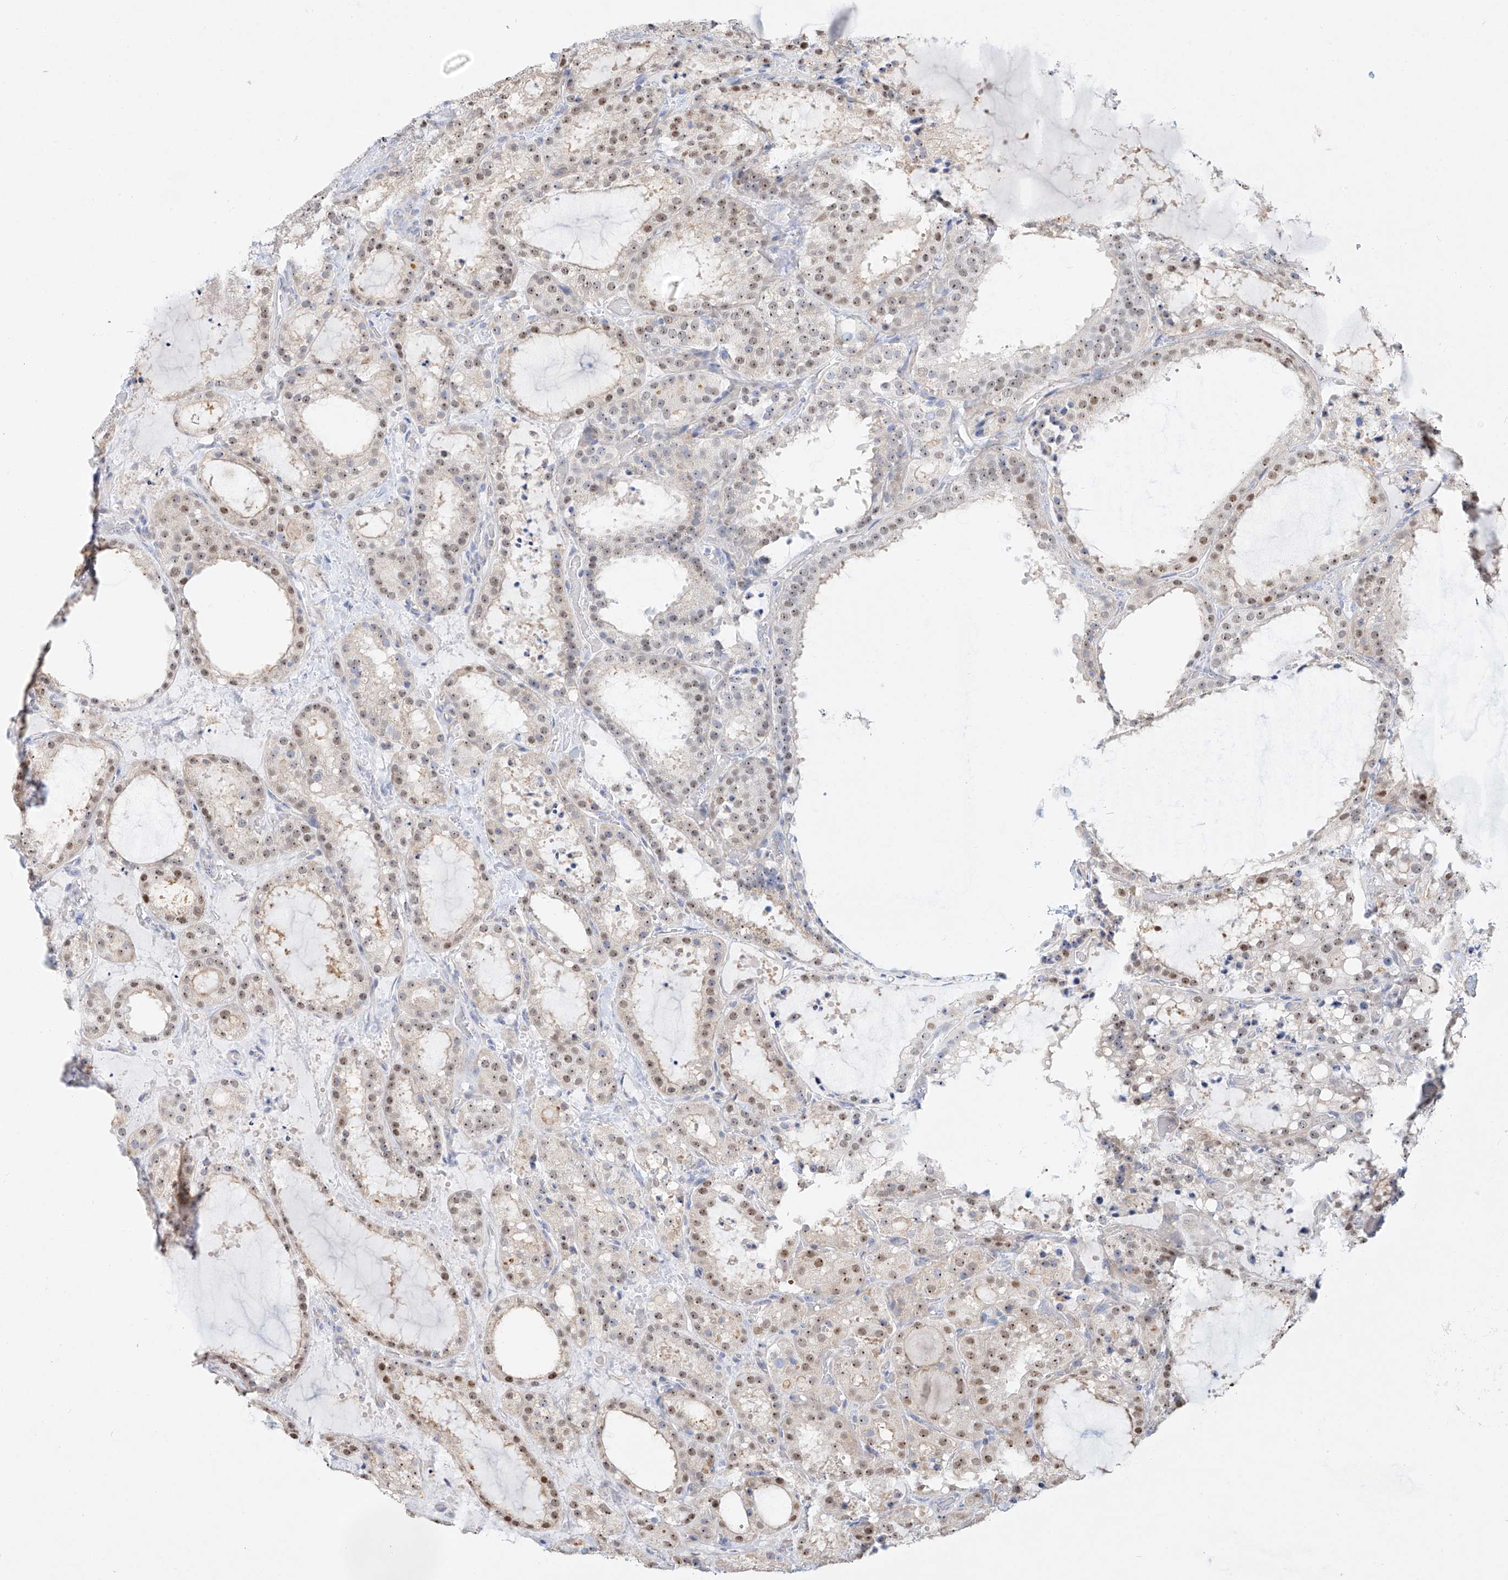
{"staining": {"intensity": "moderate", "quantity": "25%-75%", "location": "nuclear"}, "tissue": "thyroid cancer", "cell_type": "Tumor cells", "image_type": "cancer", "snomed": [{"axis": "morphology", "description": "Papillary adenocarcinoma, NOS"}, {"axis": "topography", "description": "Thyroid gland"}], "caption": "This is a micrograph of IHC staining of thyroid papillary adenocarcinoma, which shows moderate positivity in the nuclear of tumor cells.", "gene": "SNU13", "patient": {"sex": "male", "age": 77}}